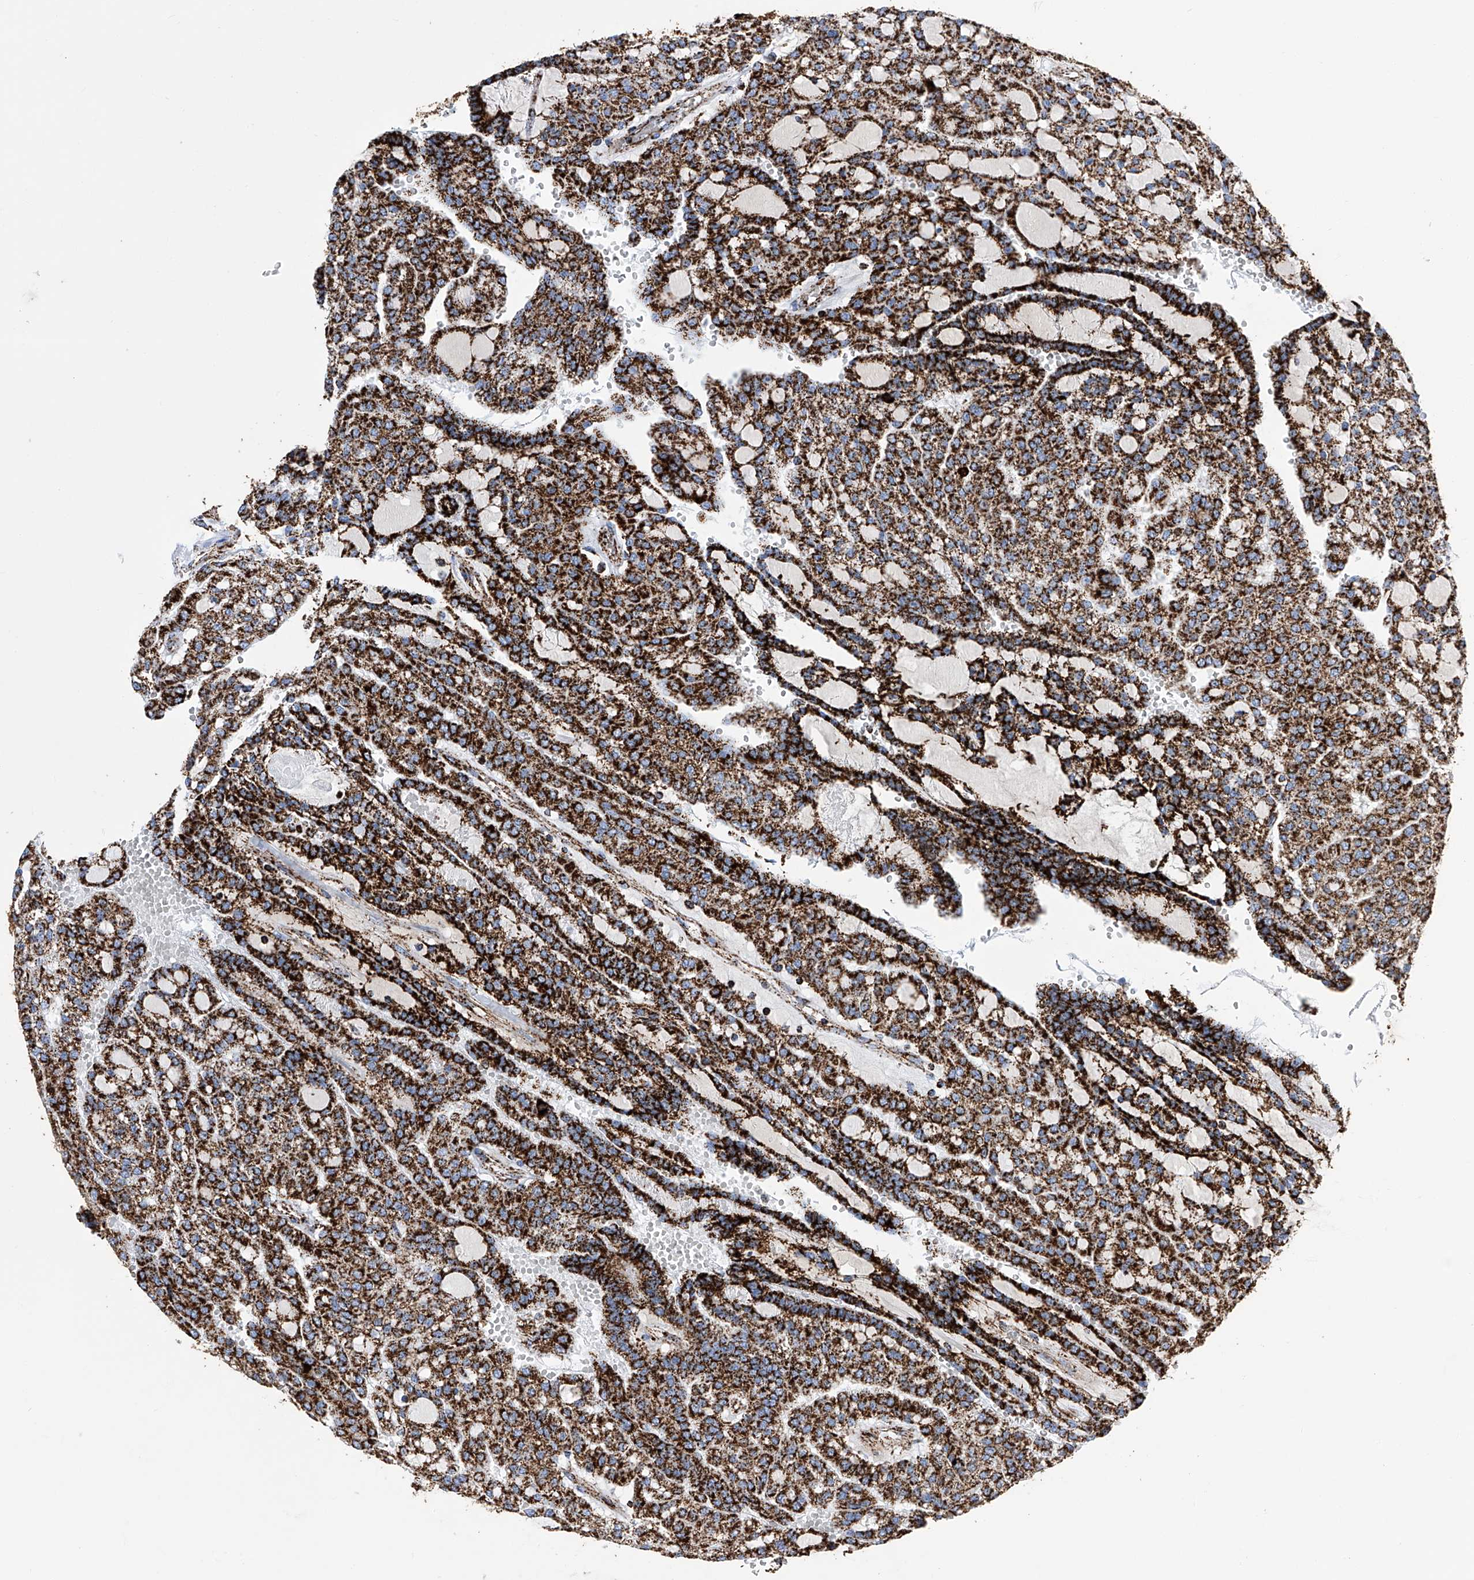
{"staining": {"intensity": "strong", "quantity": ">75%", "location": "cytoplasmic/membranous"}, "tissue": "renal cancer", "cell_type": "Tumor cells", "image_type": "cancer", "snomed": [{"axis": "morphology", "description": "Adenocarcinoma, NOS"}, {"axis": "topography", "description": "Kidney"}], "caption": "Immunohistochemical staining of human renal cancer (adenocarcinoma) displays high levels of strong cytoplasmic/membranous positivity in about >75% of tumor cells.", "gene": "ATP5PF", "patient": {"sex": "male", "age": 63}}